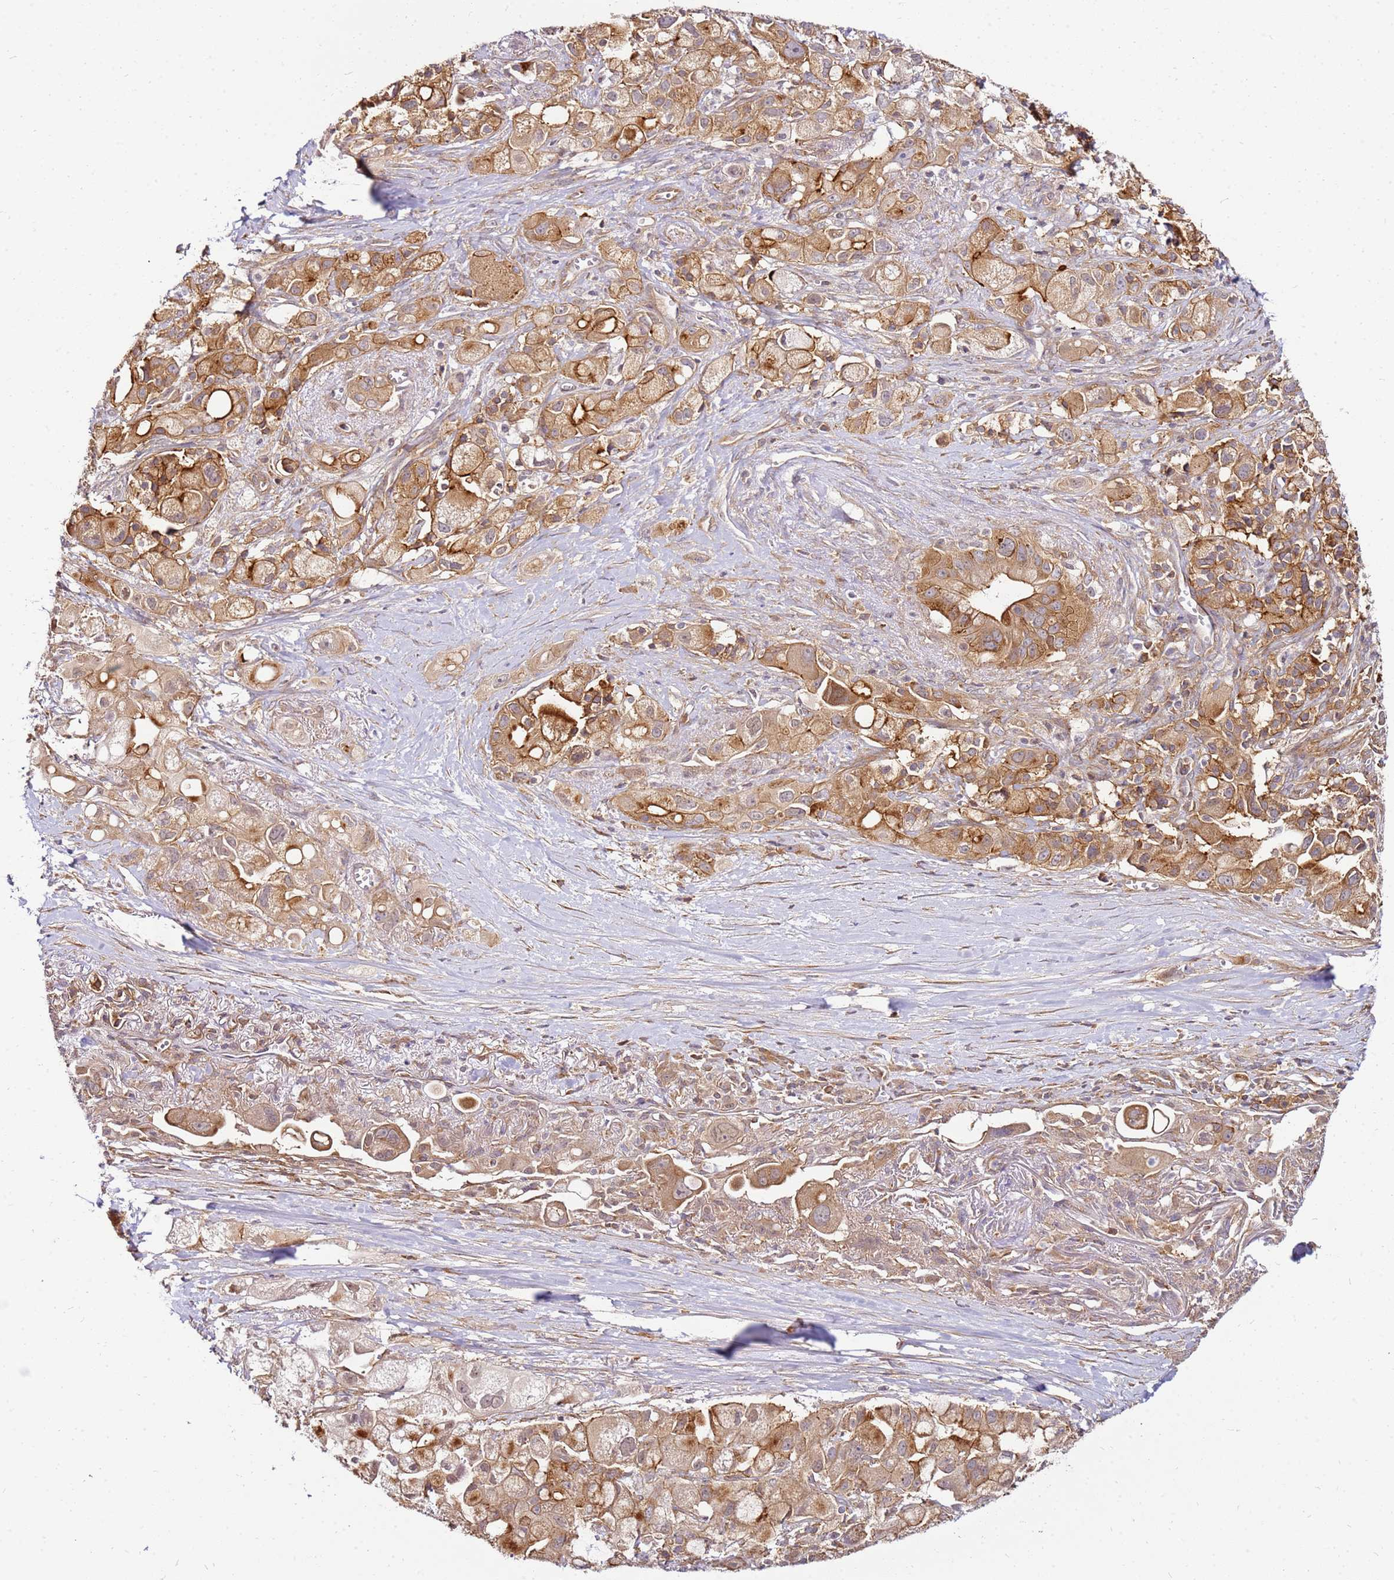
{"staining": {"intensity": "moderate", "quantity": ">75%", "location": "cytoplasmic/membranous"}, "tissue": "pancreatic cancer", "cell_type": "Tumor cells", "image_type": "cancer", "snomed": [{"axis": "morphology", "description": "Adenocarcinoma, NOS"}, {"axis": "topography", "description": "Pancreas"}], "caption": "IHC image of neoplastic tissue: human pancreatic adenocarcinoma stained using IHC shows medium levels of moderate protein expression localized specifically in the cytoplasmic/membranous of tumor cells, appearing as a cytoplasmic/membranous brown color.", "gene": "PIH1D1", "patient": {"sex": "male", "age": 68}}